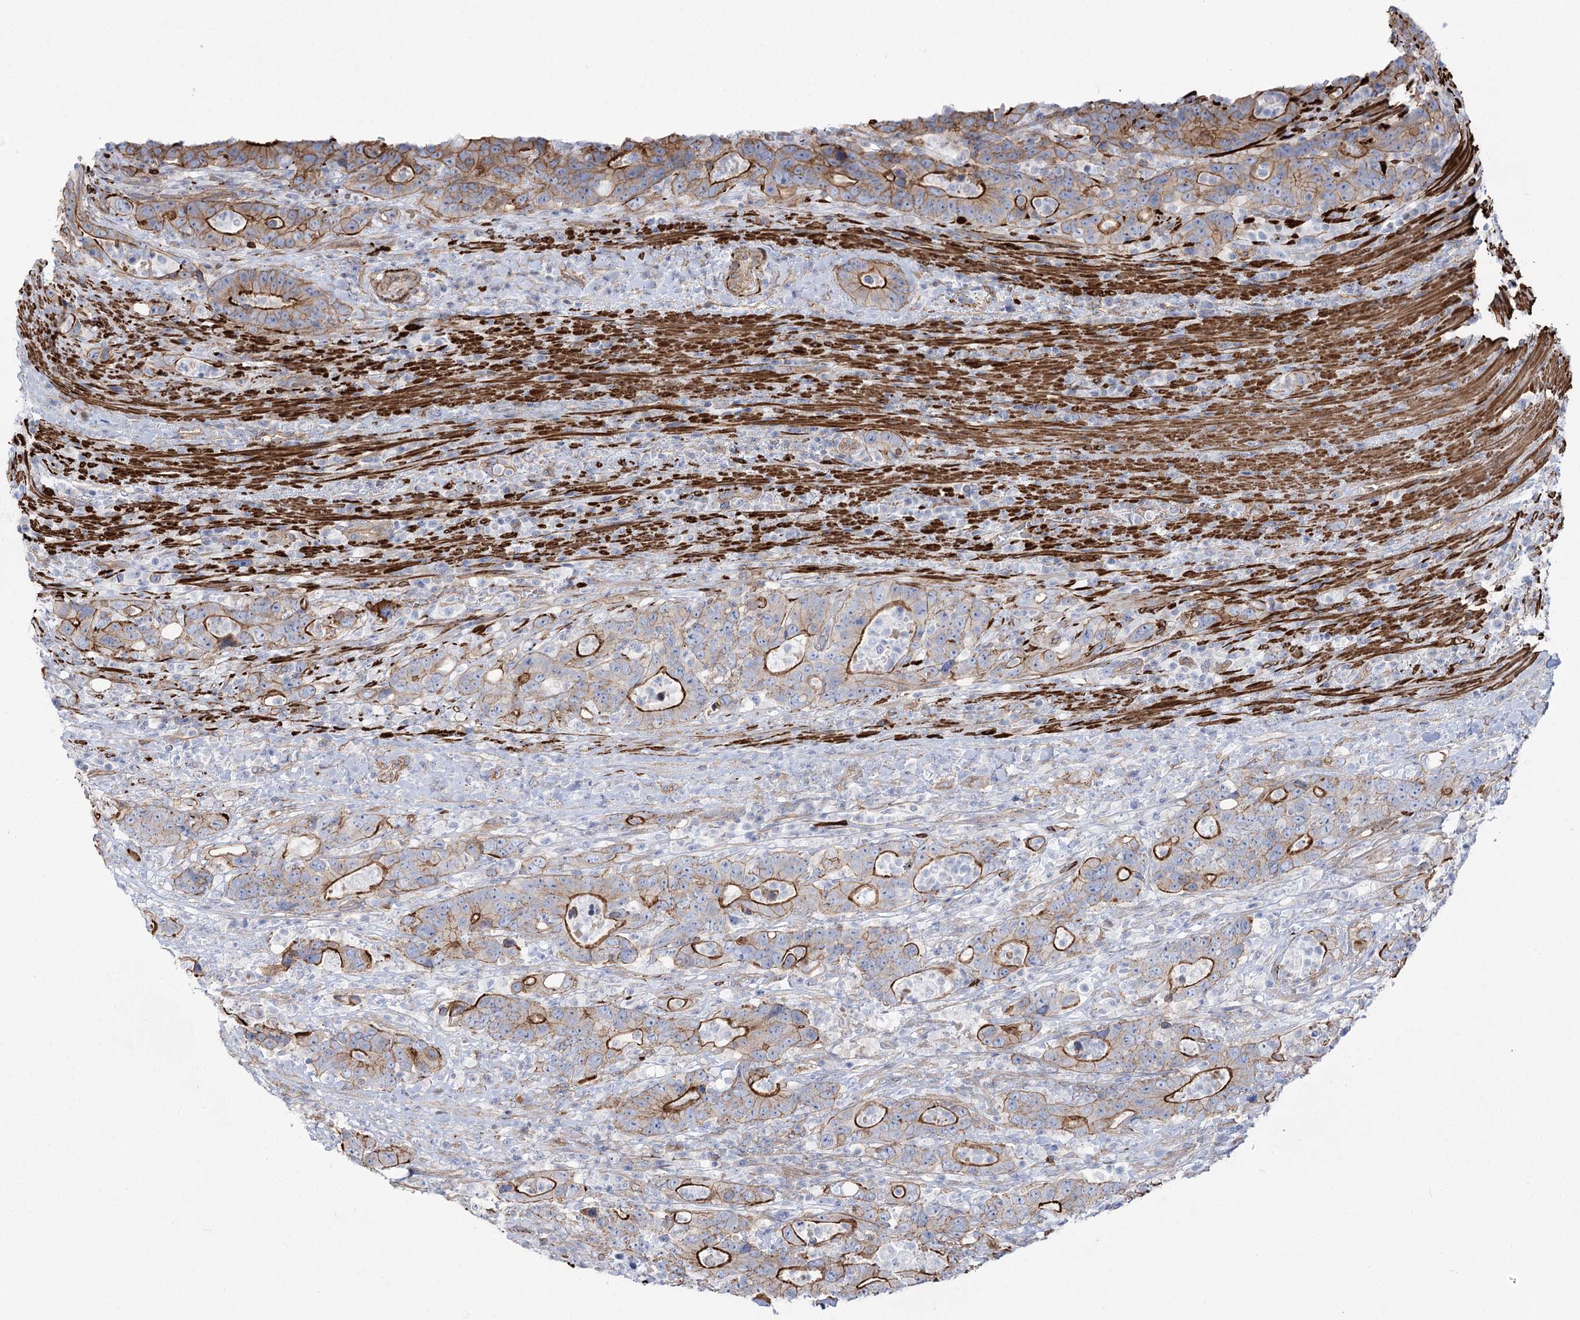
{"staining": {"intensity": "moderate", "quantity": "25%-75%", "location": "cytoplasmic/membranous"}, "tissue": "colorectal cancer", "cell_type": "Tumor cells", "image_type": "cancer", "snomed": [{"axis": "morphology", "description": "Adenocarcinoma, NOS"}, {"axis": "topography", "description": "Colon"}], "caption": "Immunohistochemical staining of human adenocarcinoma (colorectal) reveals medium levels of moderate cytoplasmic/membranous positivity in approximately 25%-75% of tumor cells.", "gene": "PLEKHA5", "patient": {"sex": "female", "age": 75}}